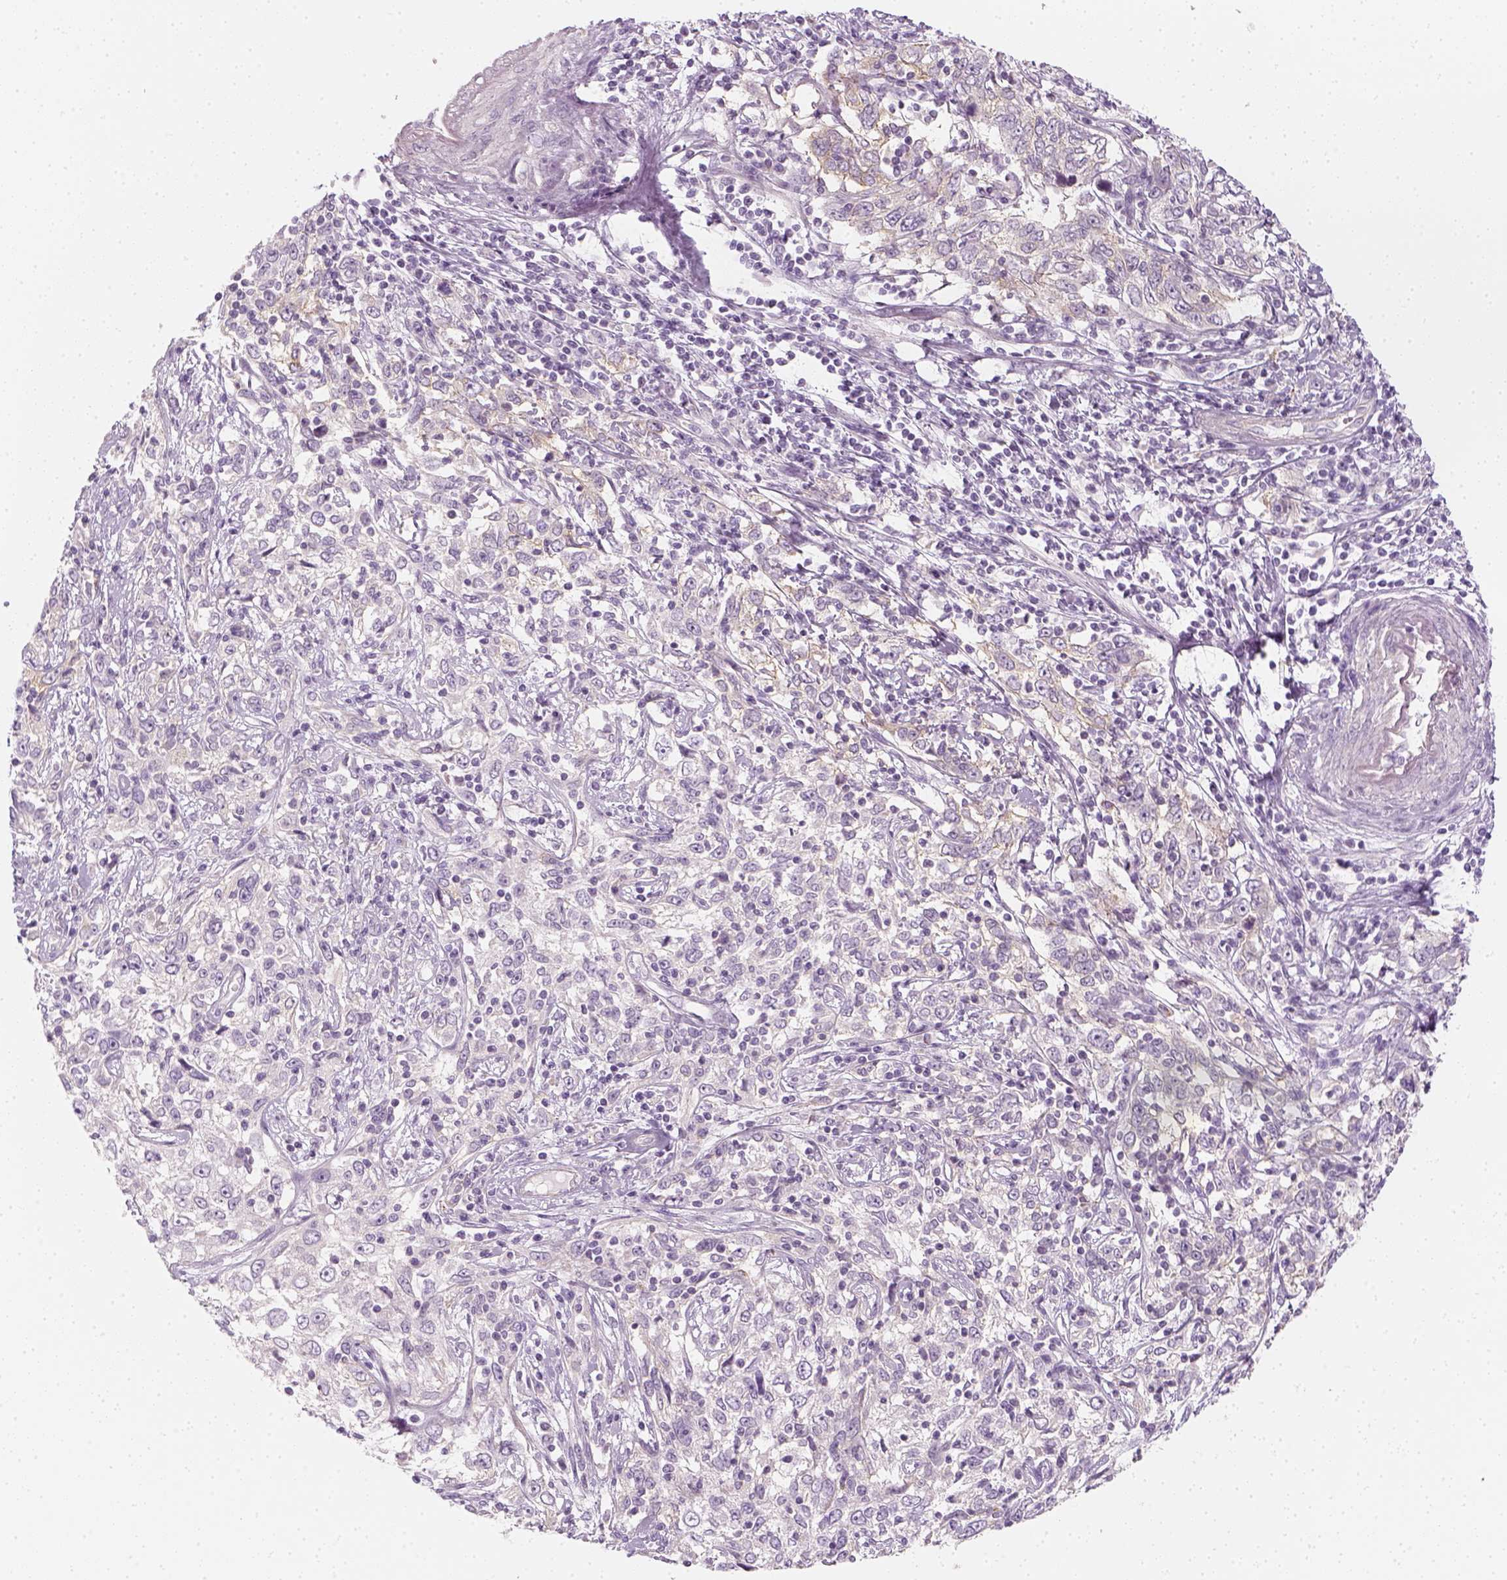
{"staining": {"intensity": "weak", "quantity": "<25%", "location": "cytoplasmic/membranous"}, "tissue": "cervical cancer", "cell_type": "Tumor cells", "image_type": "cancer", "snomed": [{"axis": "morphology", "description": "Adenocarcinoma, NOS"}, {"axis": "topography", "description": "Cervix"}], "caption": "A histopathology image of human cervical cancer is negative for staining in tumor cells.", "gene": "PRAME", "patient": {"sex": "female", "age": 40}}